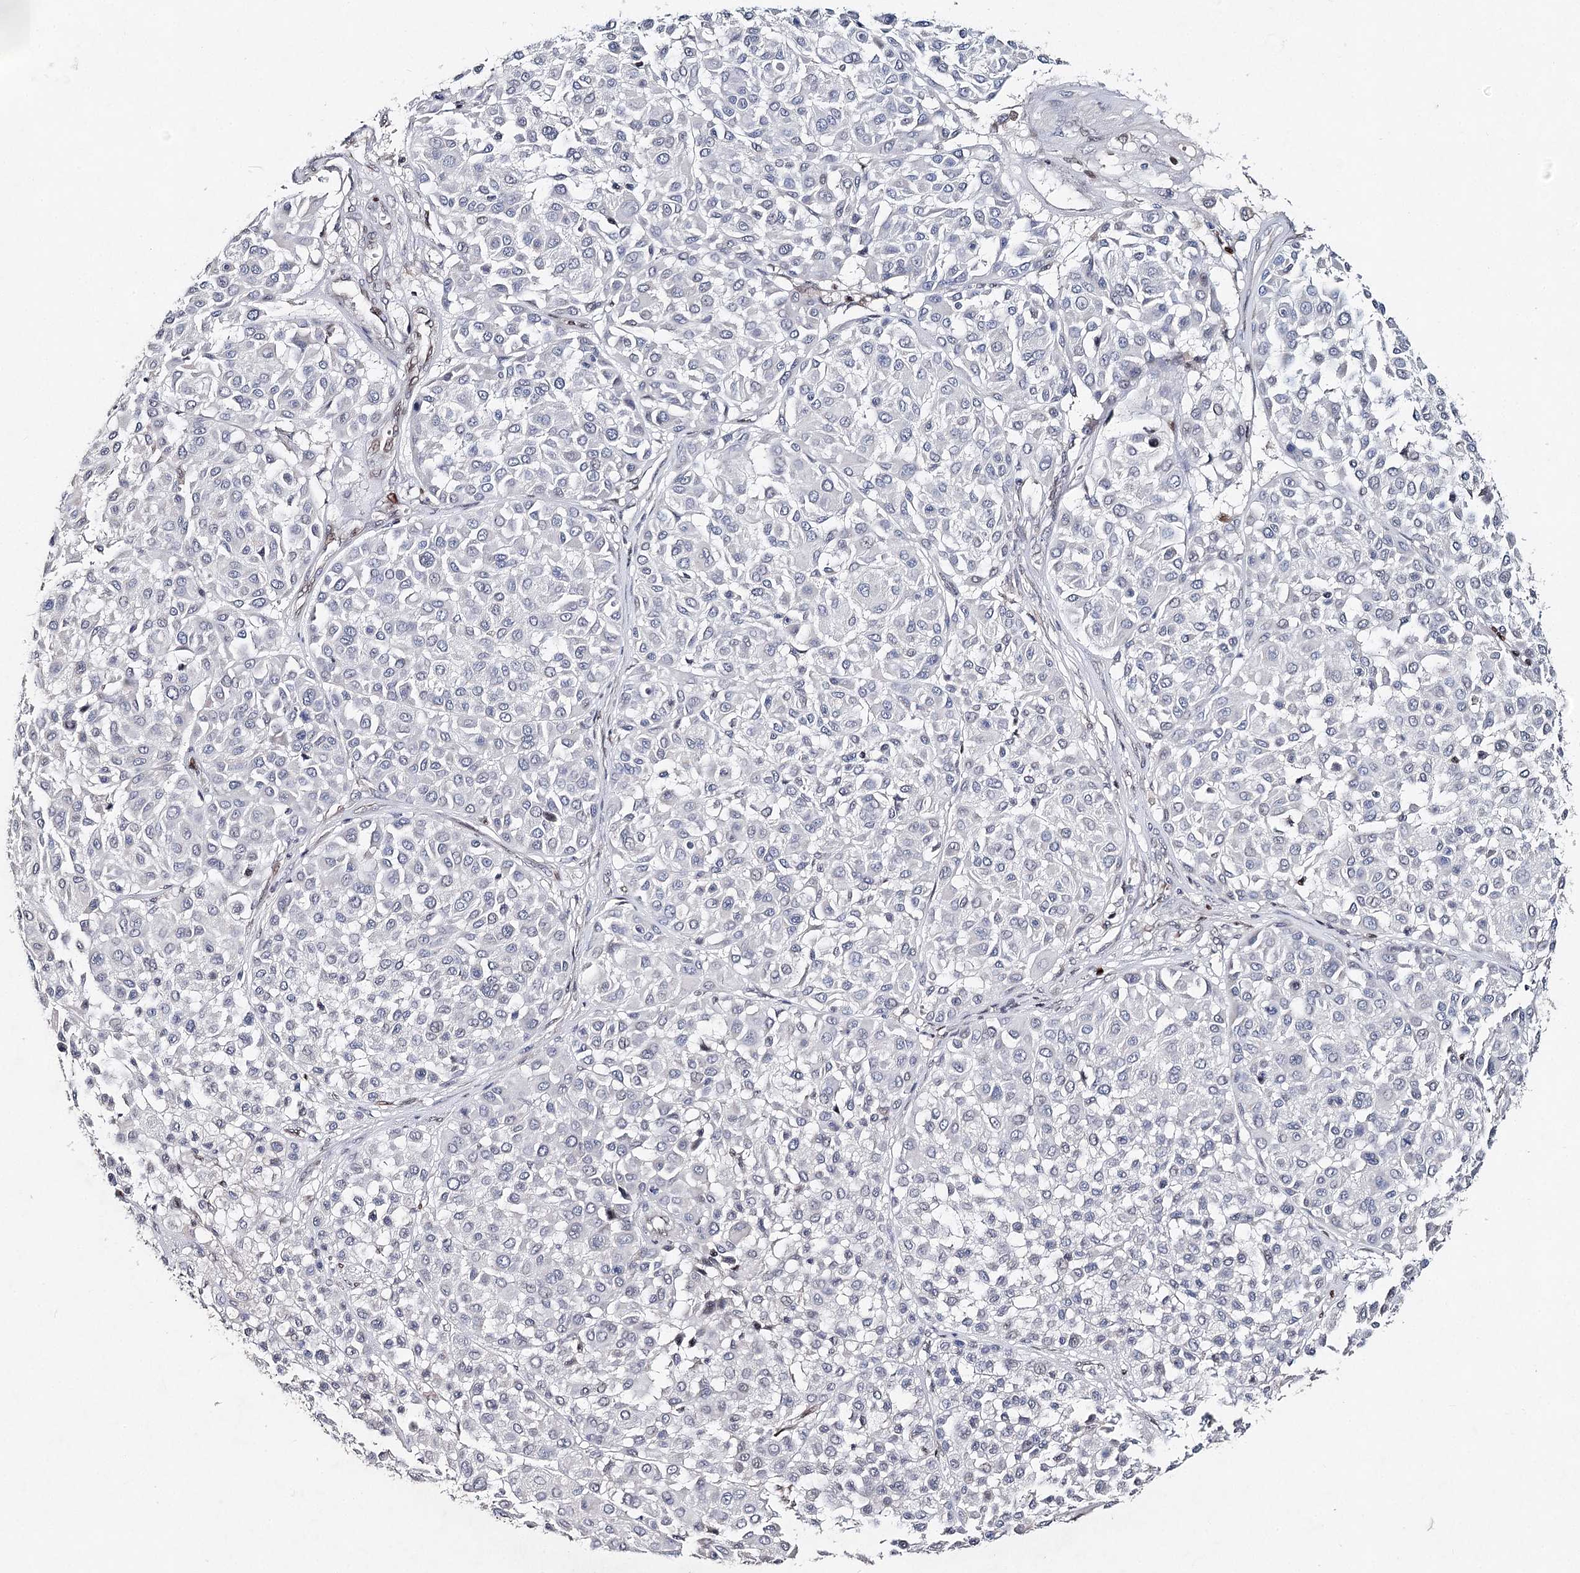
{"staining": {"intensity": "negative", "quantity": "none", "location": "none"}, "tissue": "melanoma", "cell_type": "Tumor cells", "image_type": "cancer", "snomed": [{"axis": "morphology", "description": "Malignant melanoma, Metastatic site"}, {"axis": "topography", "description": "Soft tissue"}], "caption": "Melanoma was stained to show a protein in brown. There is no significant expression in tumor cells. (DAB (3,3'-diaminobenzidine) IHC with hematoxylin counter stain).", "gene": "FRMD4A", "patient": {"sex": "male", "age": 41}}